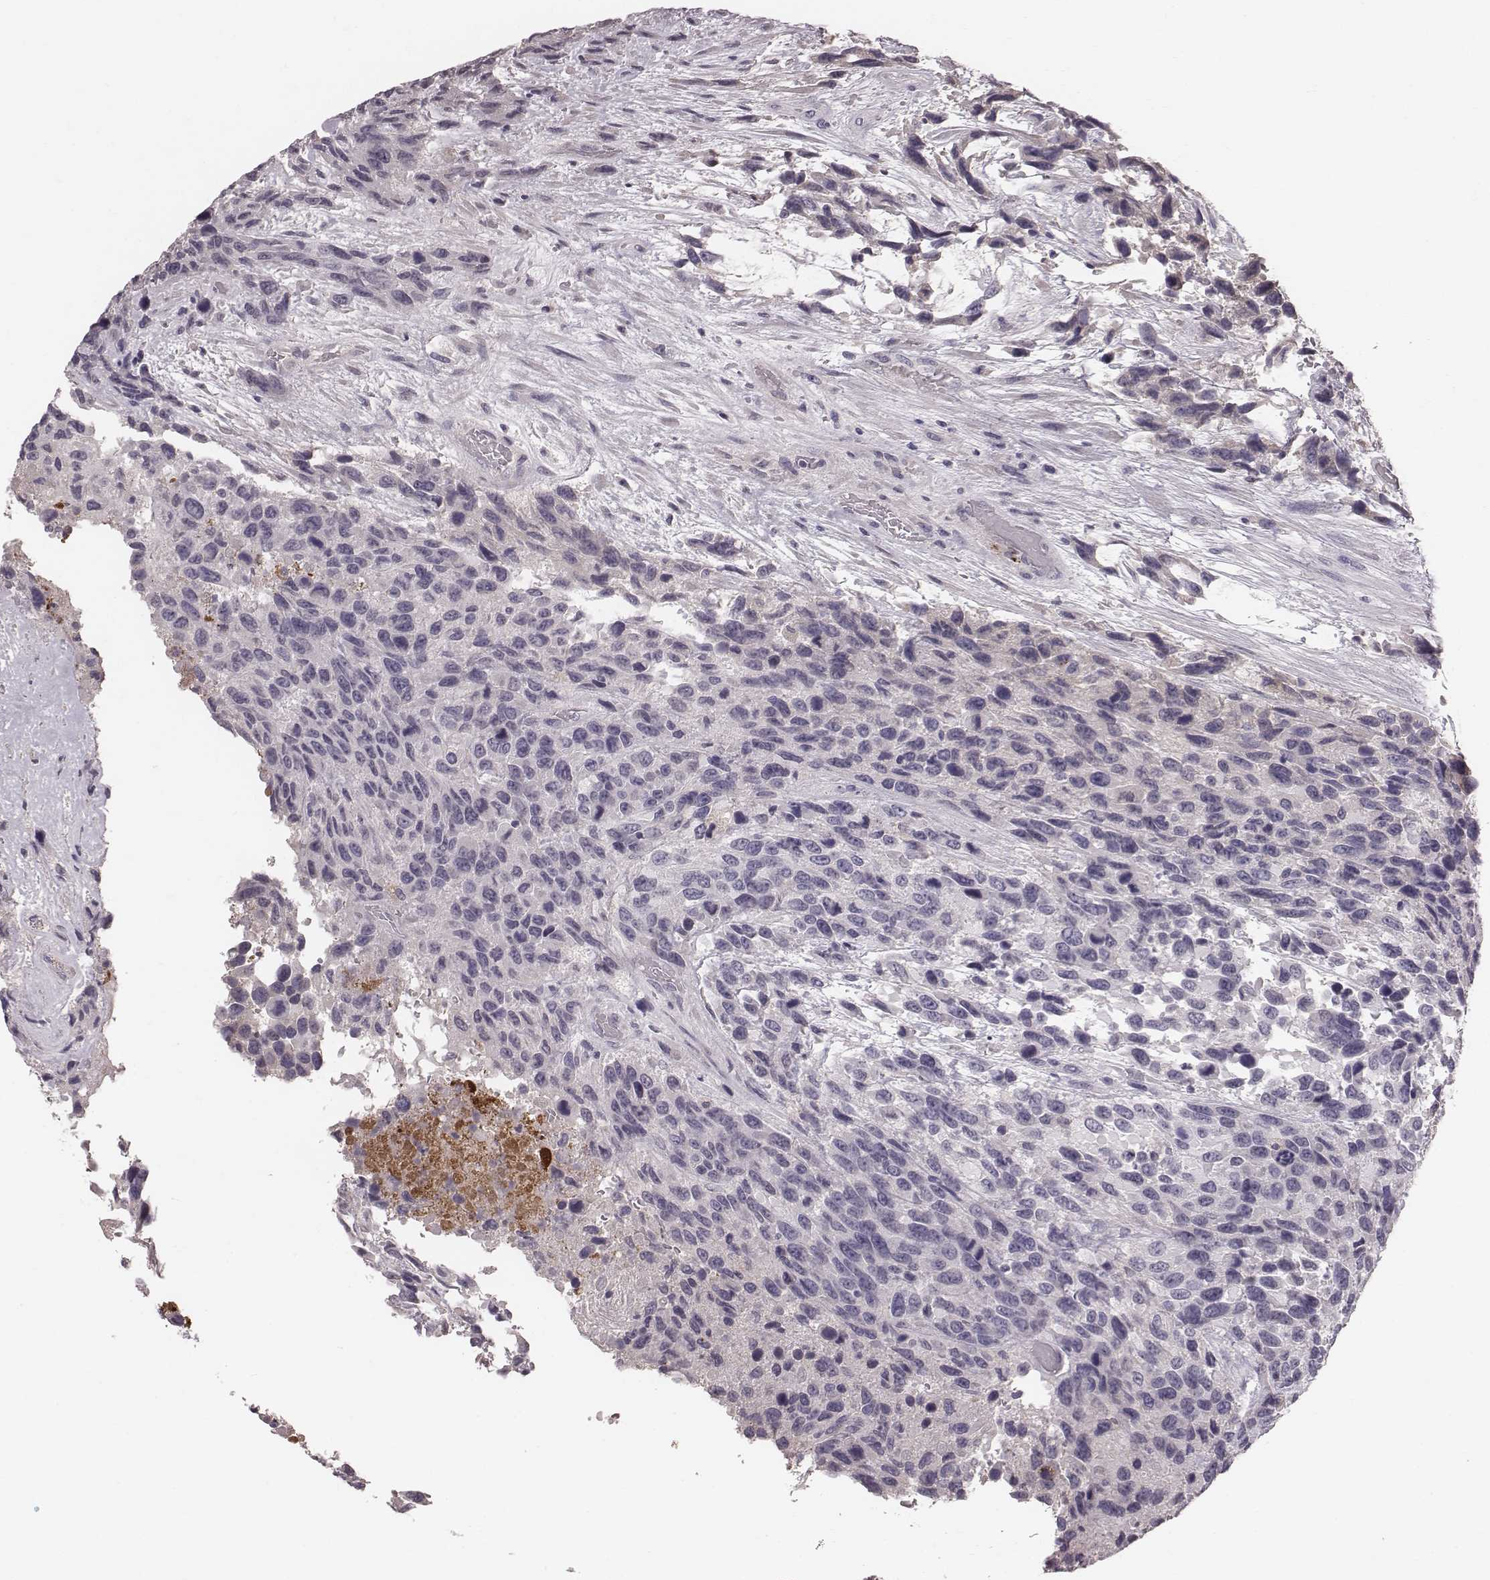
{"staining": {"intensity": "negative", "quantity": "none", "location": "none"}, "tissue": "urothelial cancer", "cell_type": "Tumor cells", "image_type": "cancer", "snomed": [{"axis": "morphology", "description": "Urothelial carcinoma, High grade"}, {"axis": "topography", "description": "Urinary bladder"}], "caption": "Protein analysis of urothelial carcinoma (high-grade) demonstrates no significant expression in tumor cells.", "gene": "CFTR", "patient": {"sex": "female", "age": 70}}